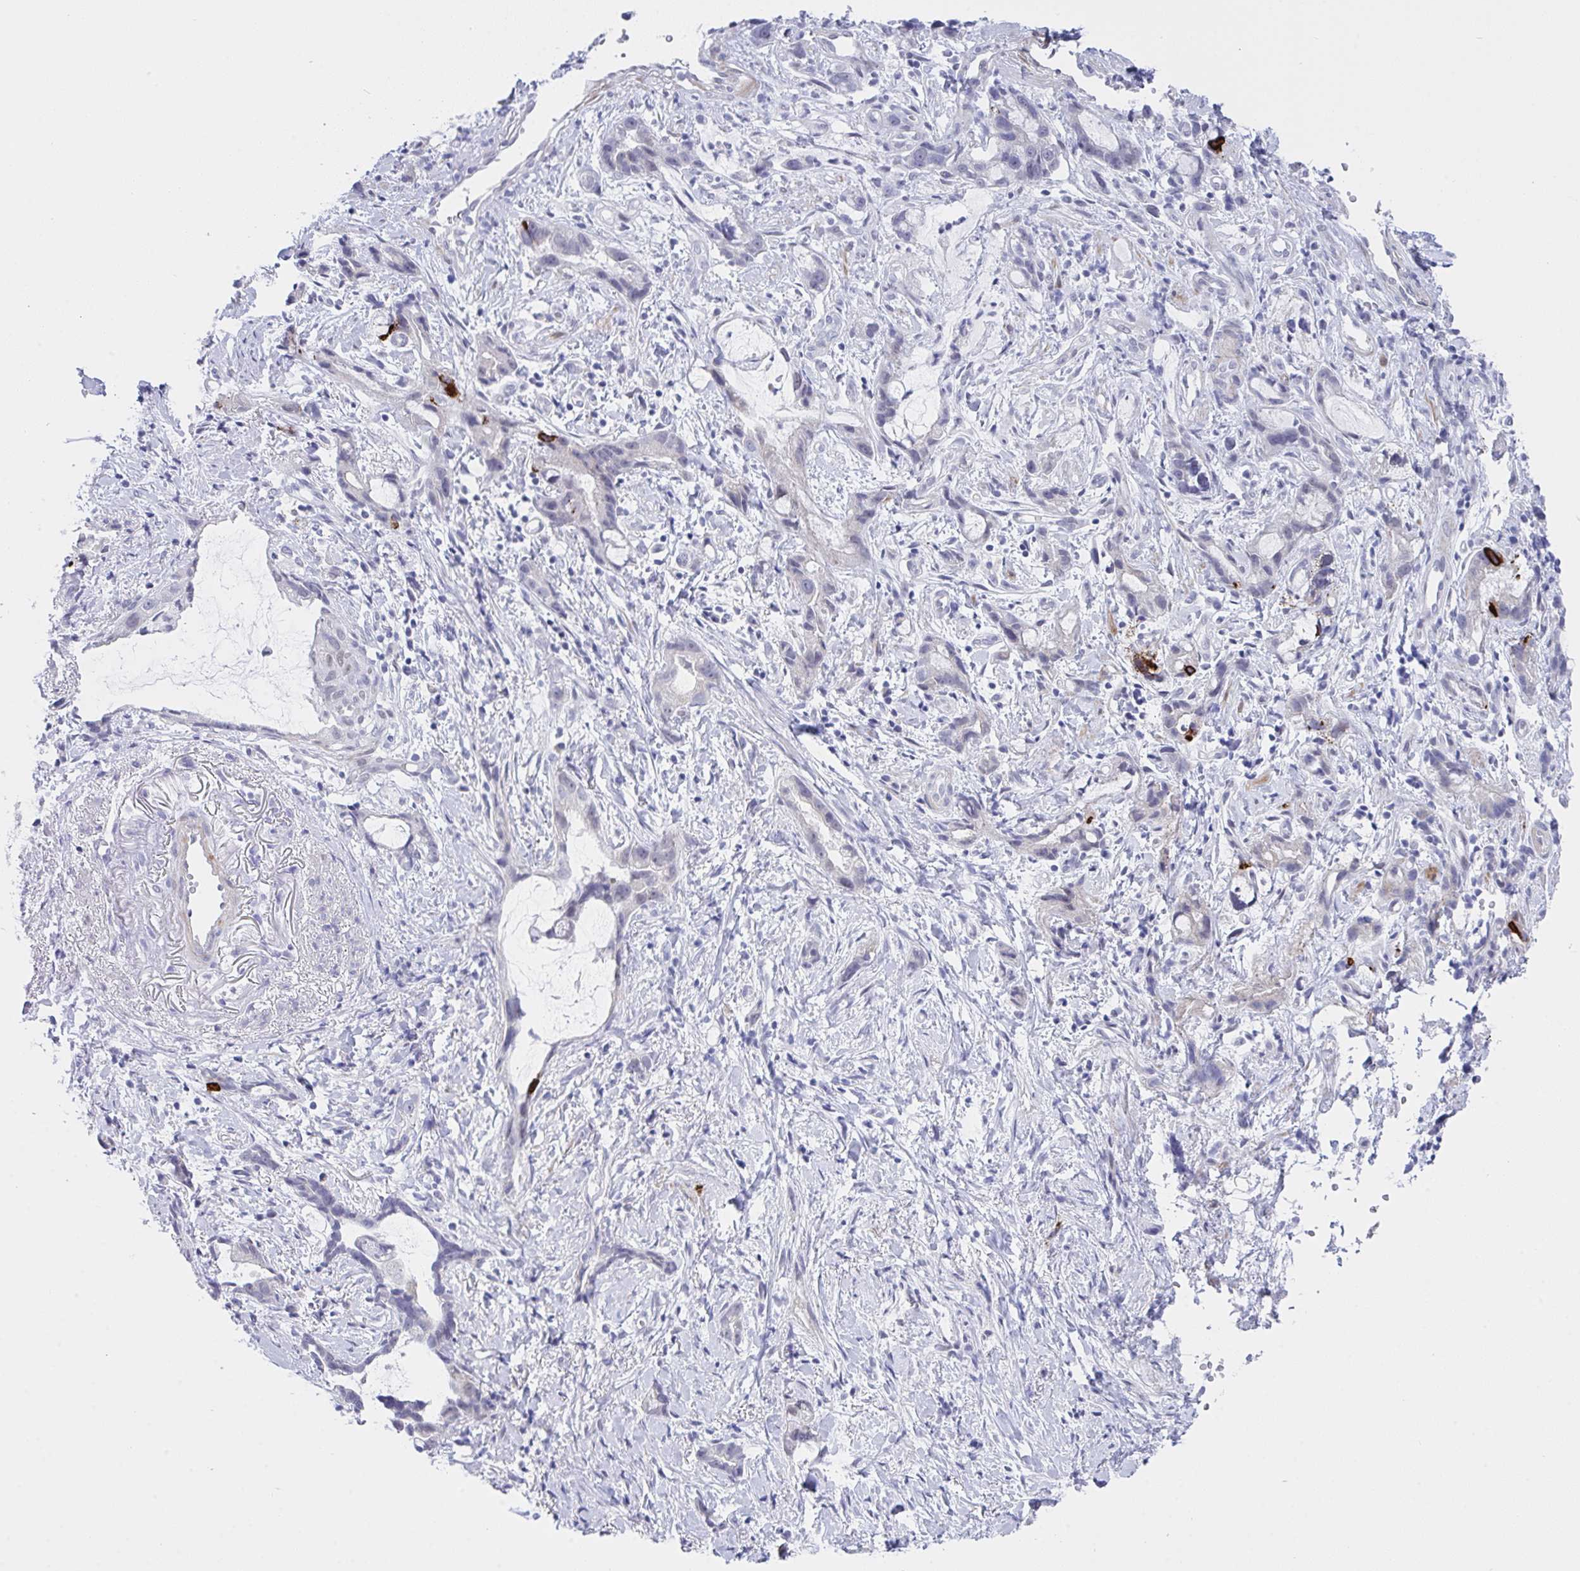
{"staining": {"intensity": "negative", "quantity": "none", "location": "none"}, "tissue": "stomach cancer", "cell_type": "Tumor cells", "image_type": "cancer", "snomed": [{"axis": "morphology", "description": "Adenocarcinoma, NOS"}, {"axis": "topography", "description": "Stomach"}], "caption": "DAB (3,3'-diaminobenzidine) immunohistochemical staining of human stomach cancer (adenocarcinoma) exhibits no significant expression in tumor cells.", "gene": "FBXL22", "patient": {"sex": "male", "age": 55}}